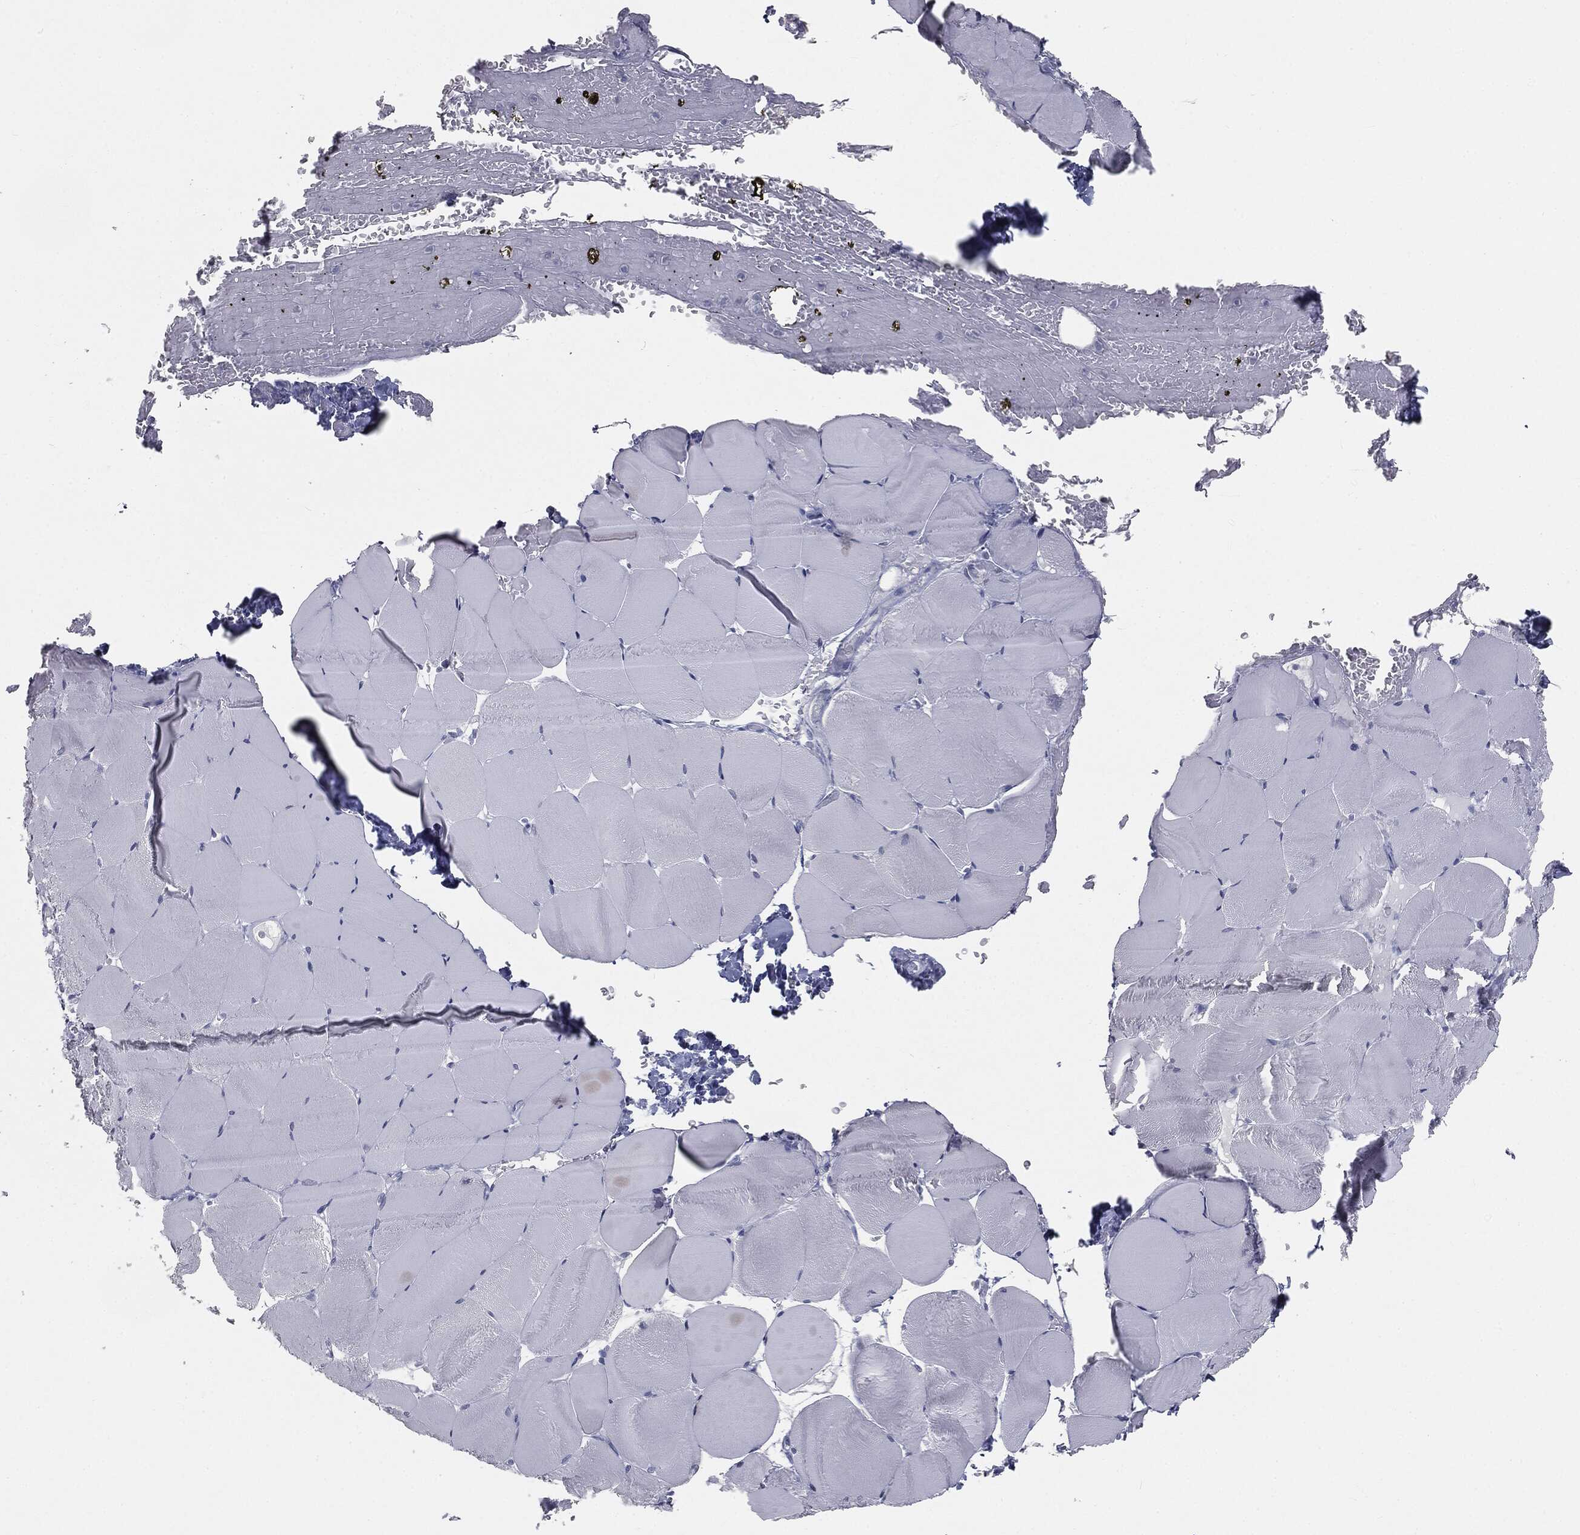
{"staining": {"intensity": "negative", "quantity": "none", "location": "none"}, "tissue": "skeletal muscle", "cell_type": "Myocytes", "image_type": "normal", "snomed": [{"axis": "morphology", "description": "Normal tissue, NOS"}, {"axis": "topography", "description": "Skeletal muscle"}], "caption": "High power microscopy image of an immunohistochemistry photomicrograph of benign skeletal muscle, revealing no significant staining in myocytes.", "gene": "PRAME", "patient": {"sex": "female", "age": 37}}